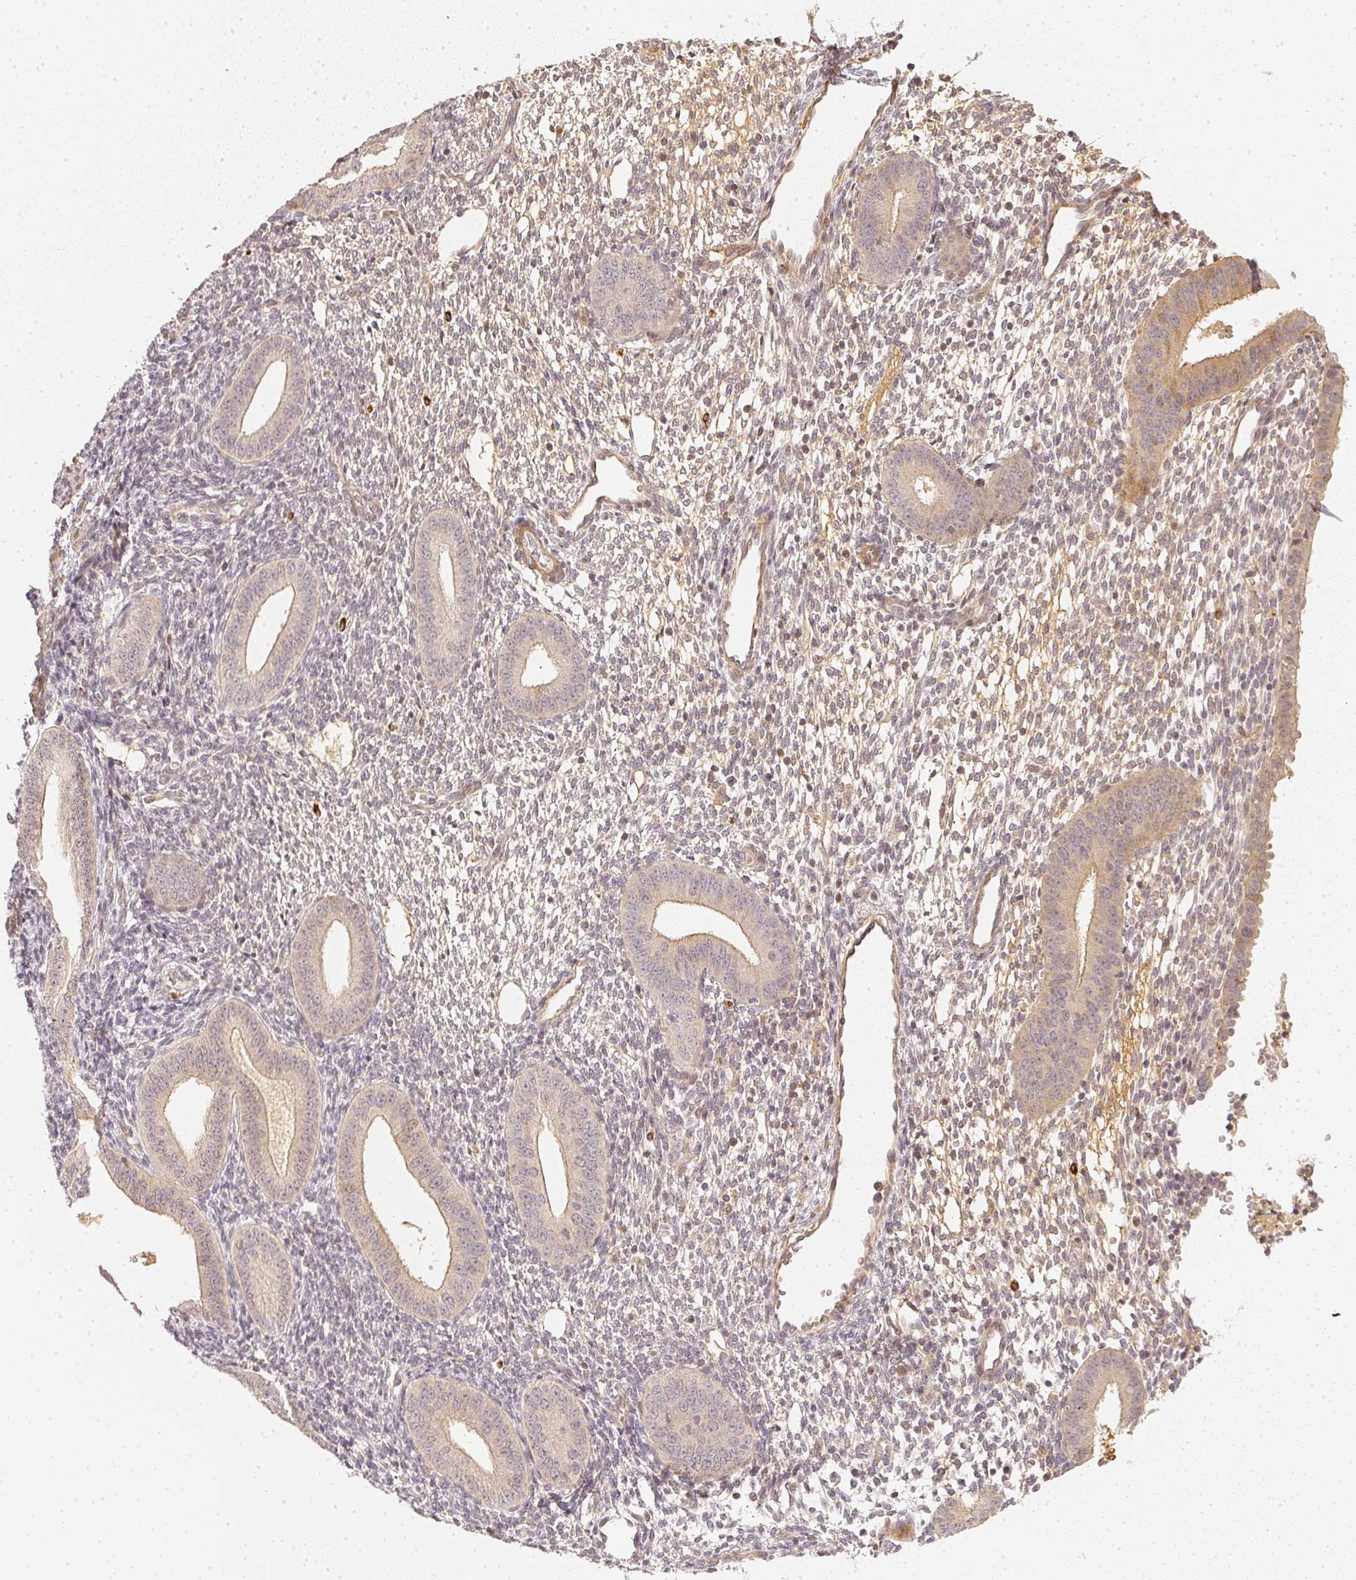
{"staining": {"intensity": "negative", "quantity": "none", "location": "none"}, "tissue": "endometrium", "cell_type": "Cells in endometrial stroma", "image_type": "normal", "snomed": [{"axis": "morphology", "description": "Normal tissue, NOS"}, {"axis": "topography", "description": "Endometrium"}], "caption": "Immunohistochemical staining of benign human endometrium demonstrates no significant positivity in cells in endometrial stroma. (DAB (3,3'-diaminobenzidine) IHC with hematoxylin counter stain).", "gene": "SERPINE1", "patient": {"sex": "female", "age": 40}}